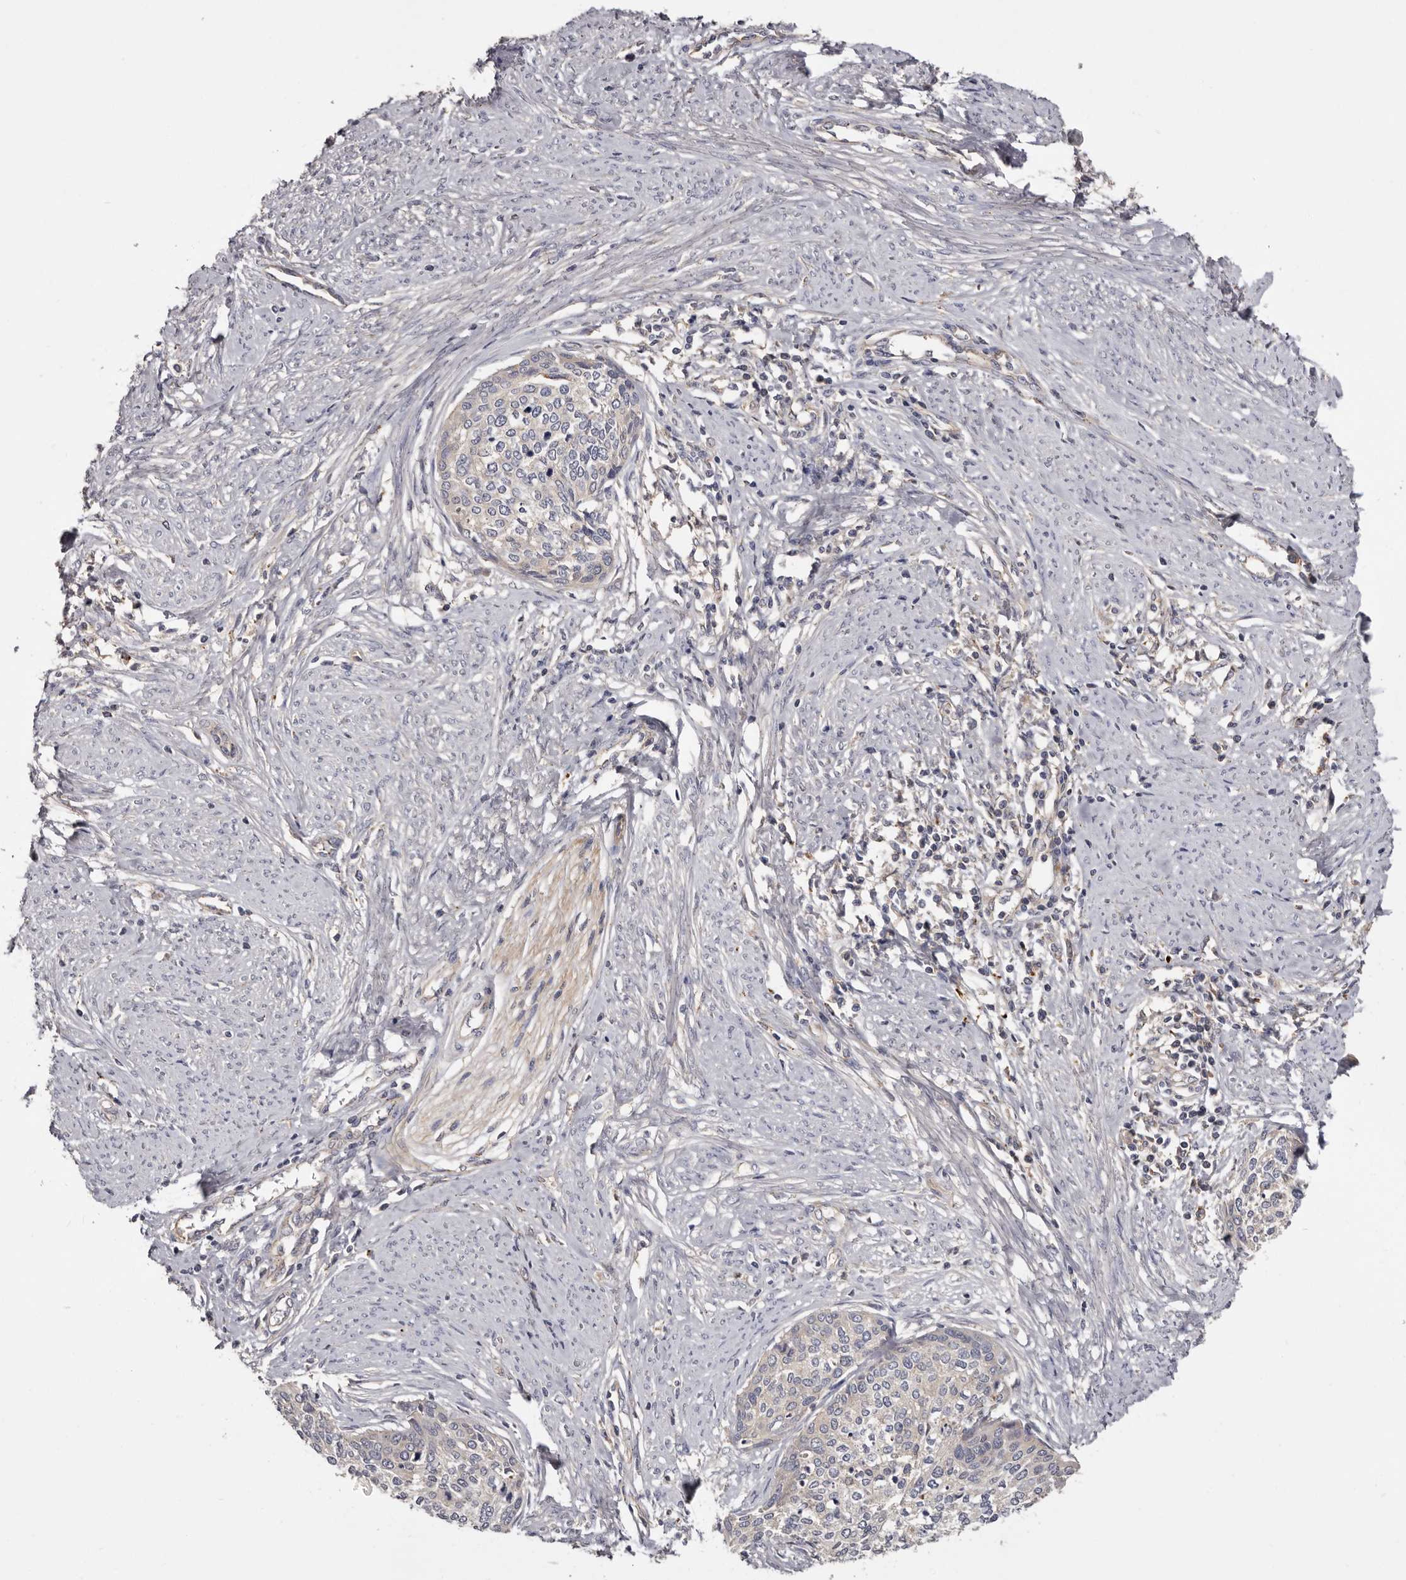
{"staining": {"intensity": "negative", "quantity": "none", "location": "none"}, "tissue": "cervical cancer", "cell_type": "Tumor cells", "image_type": "cancer", "snomed": [{"axis": "morphology", "description": "Squamous cell carcinoma, NOS"}, {"axis": "topography", "description": "Cervix"}], "caption": "The image shows no significant positivity in tumor cells of cervical squamous cell carcinoma.", "gene": "INKA2", "patient": {"sex": "female", "age": 37}}